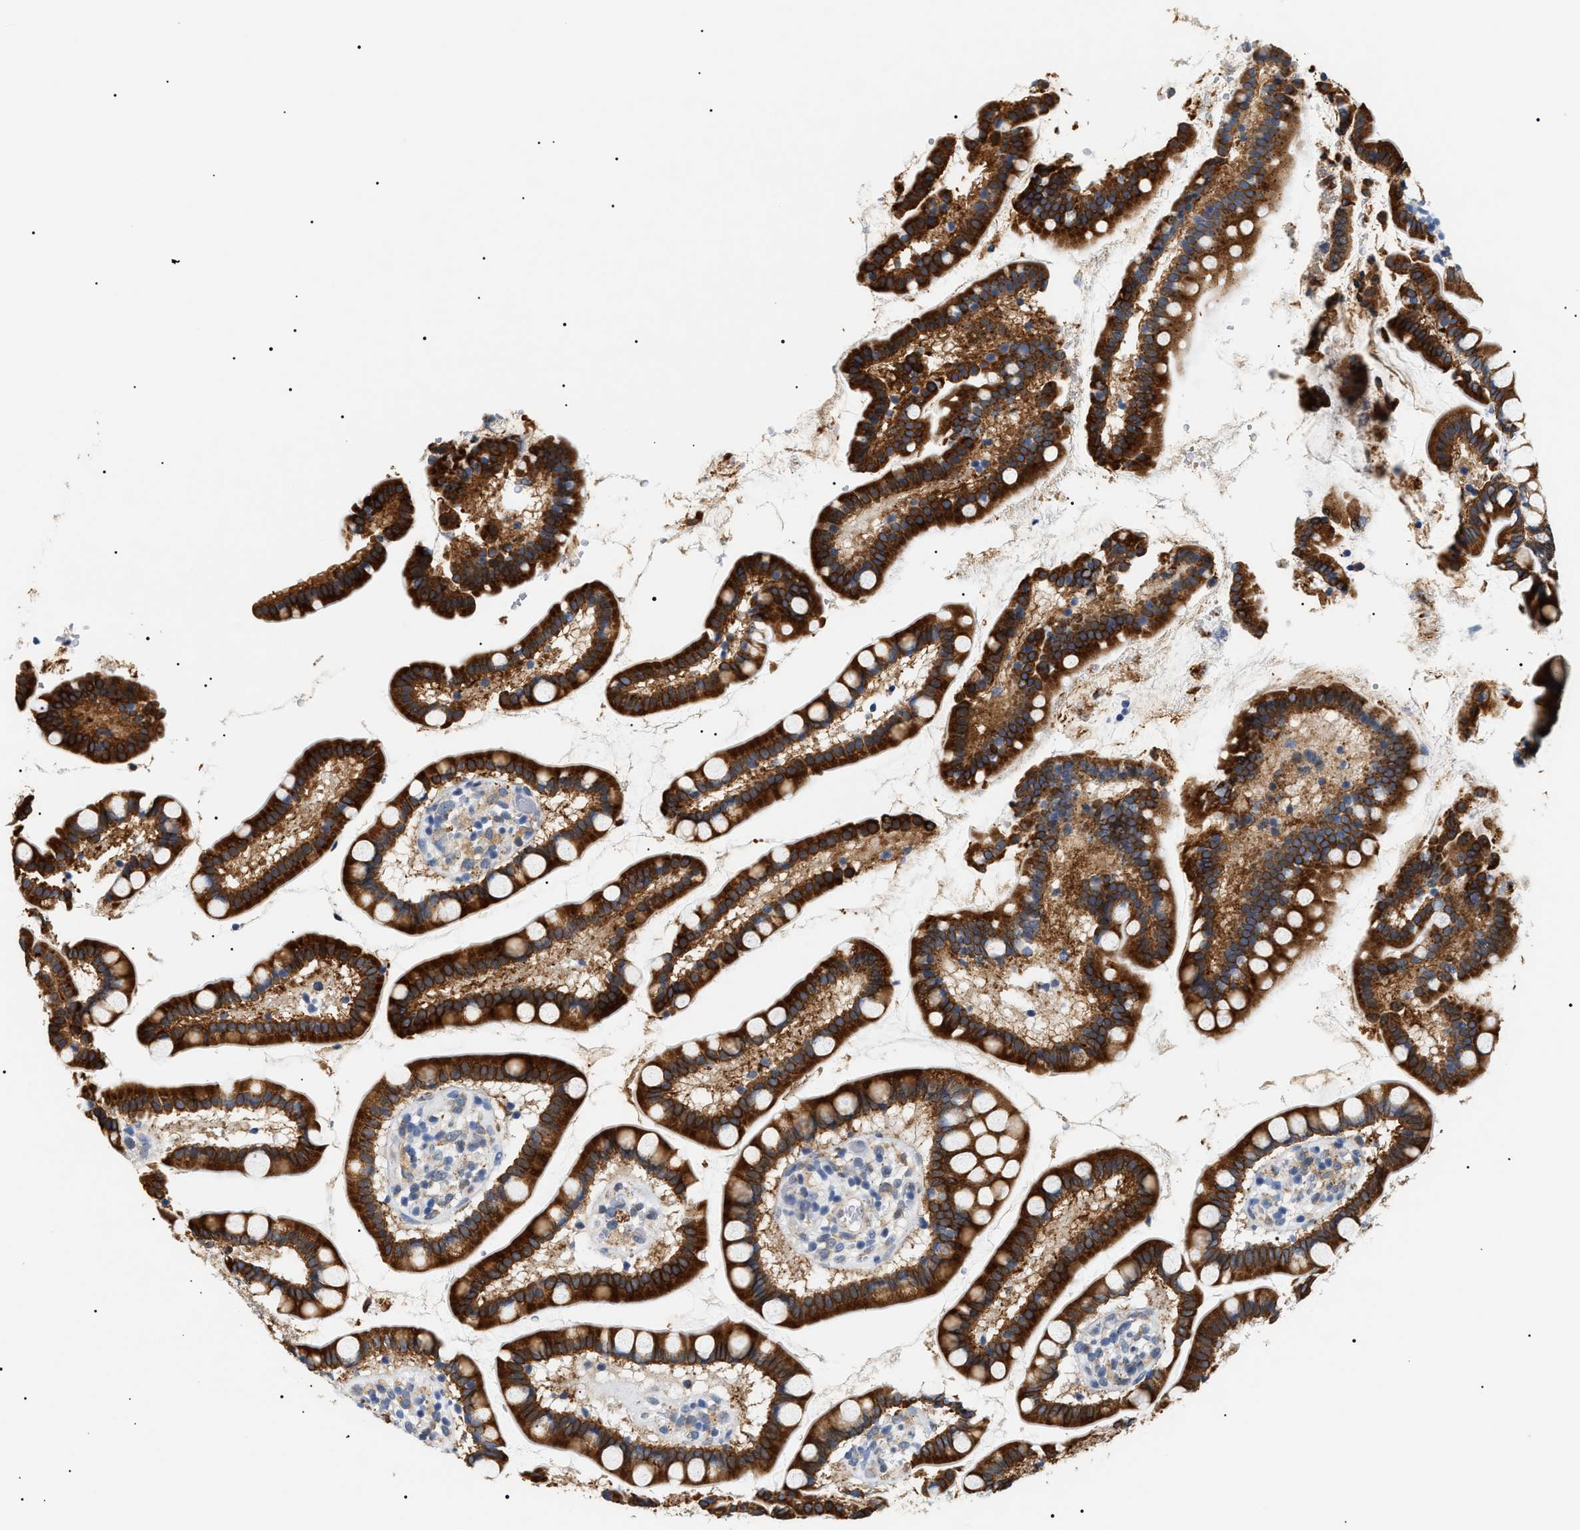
{"staining": {"intensity": "strong", "quantity": ">75%", "location": "cytoplasmic/membranous"}, "tissue": "small intestine", "cell_type": "Glandular cells", "image_type": "normal", "snomed": [{"axis": "morphology", "description": "Normal tissue, NOS"}, {"axis": "topography", "description": "Small intestine"}], "caption": "The photomicrograph displays staining of normal small intestine, revealing strong cytoplasmic/membranous protein staining (brown color) within glandular cells.", "gene": "HSD17B11", "patient": {"sex": "female", "age": 84}}